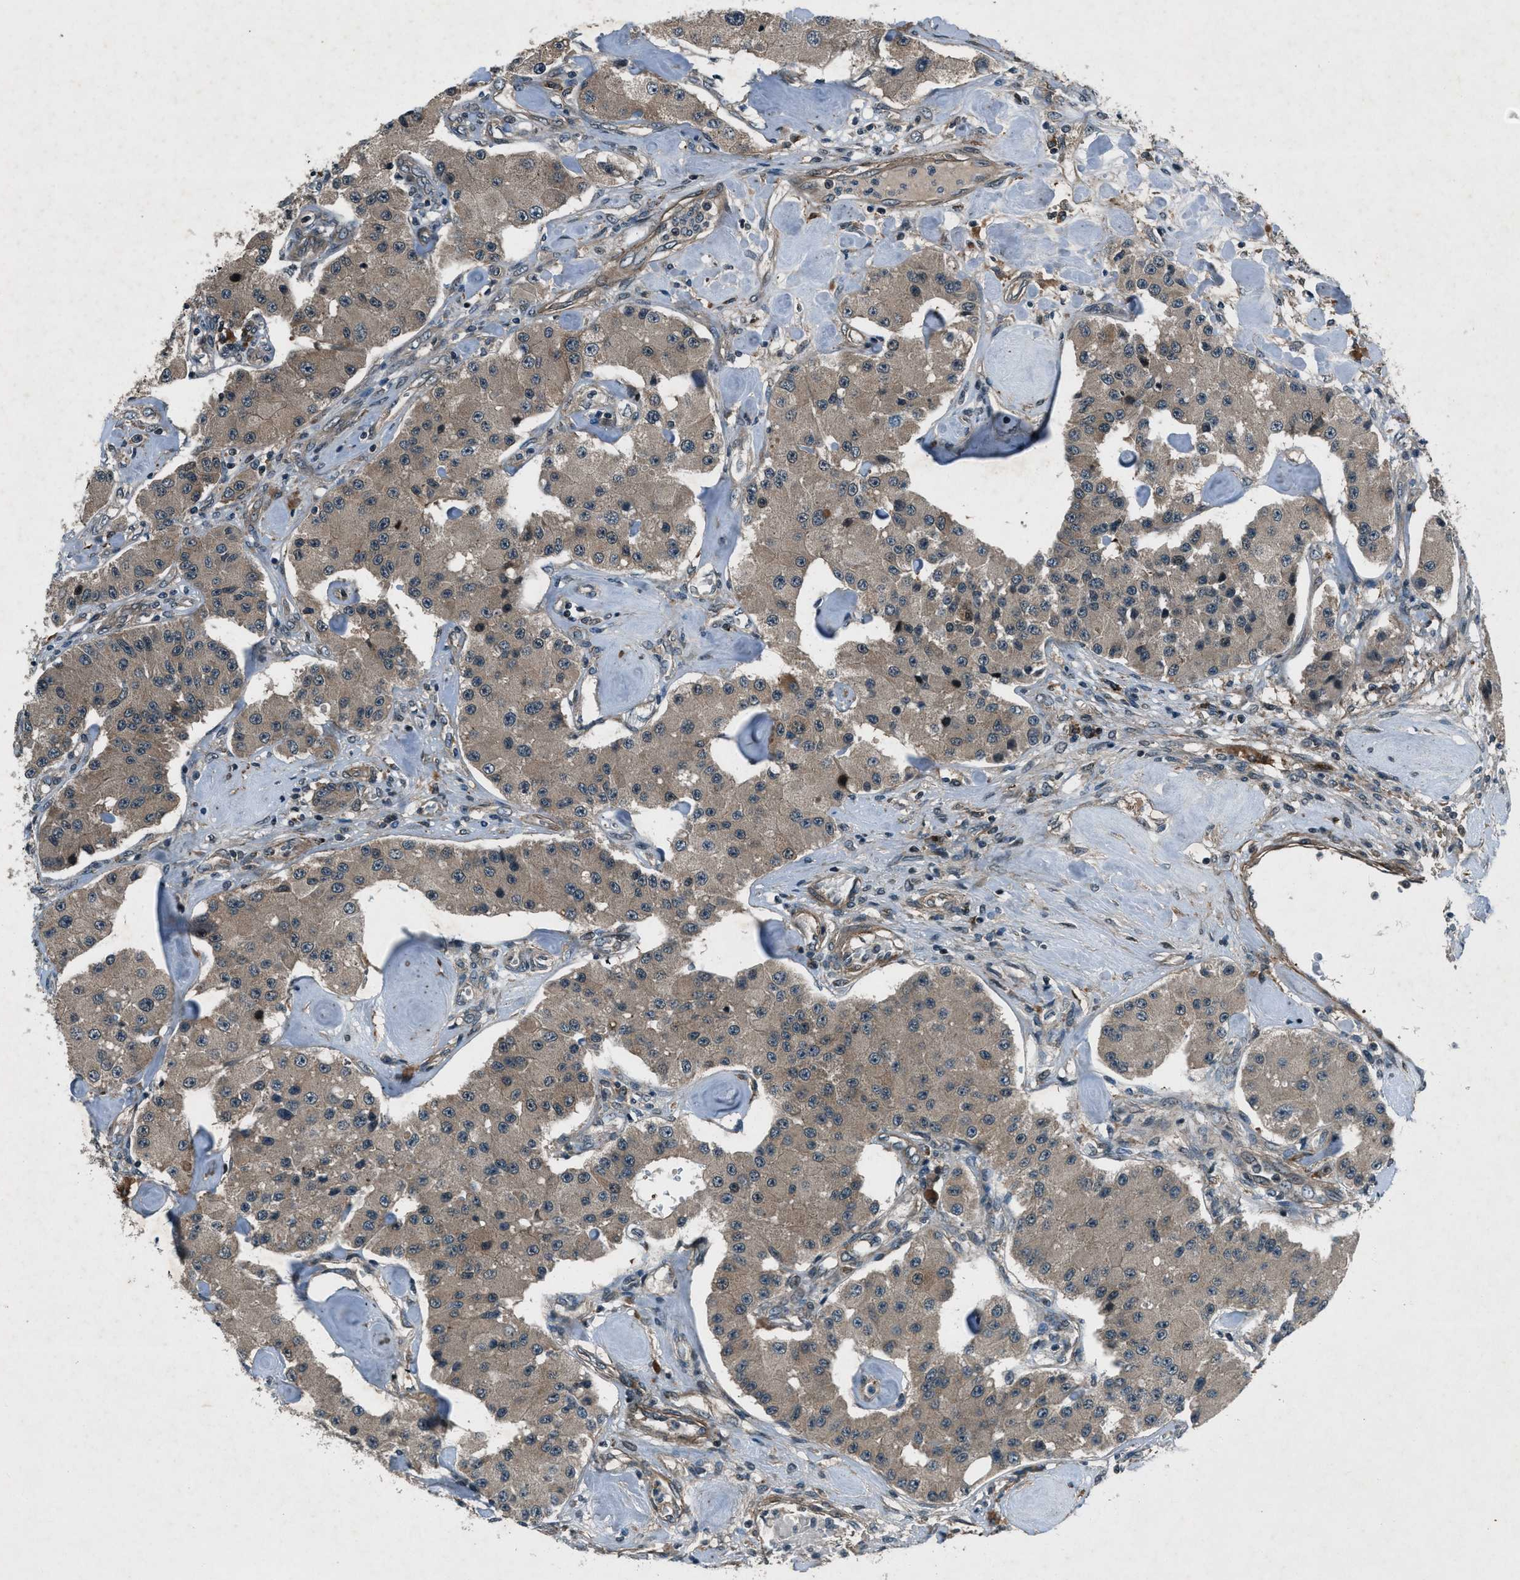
{"staining": {"intensity": "weak", "quantity": ">75%", "location": "cytoplasmic/membranous"}, "tissue": "carcinoid", "cell_type": "Tumor cells", "image_type": "cancer", "snomed": [{"axis": "morphology", "description": "Carcinoid, malignant, NOS"}, {"axis": "topography", "description": "Pancreas"}], "caption": "Immunohistochemical staining of human carcinoid (malignant) displays low levels of weak cytoplasmic/membranous protein staining in about >75% of tumor cells.", "gene": "EPSTI1", "patient": {"sex": "male", "age": 41}}